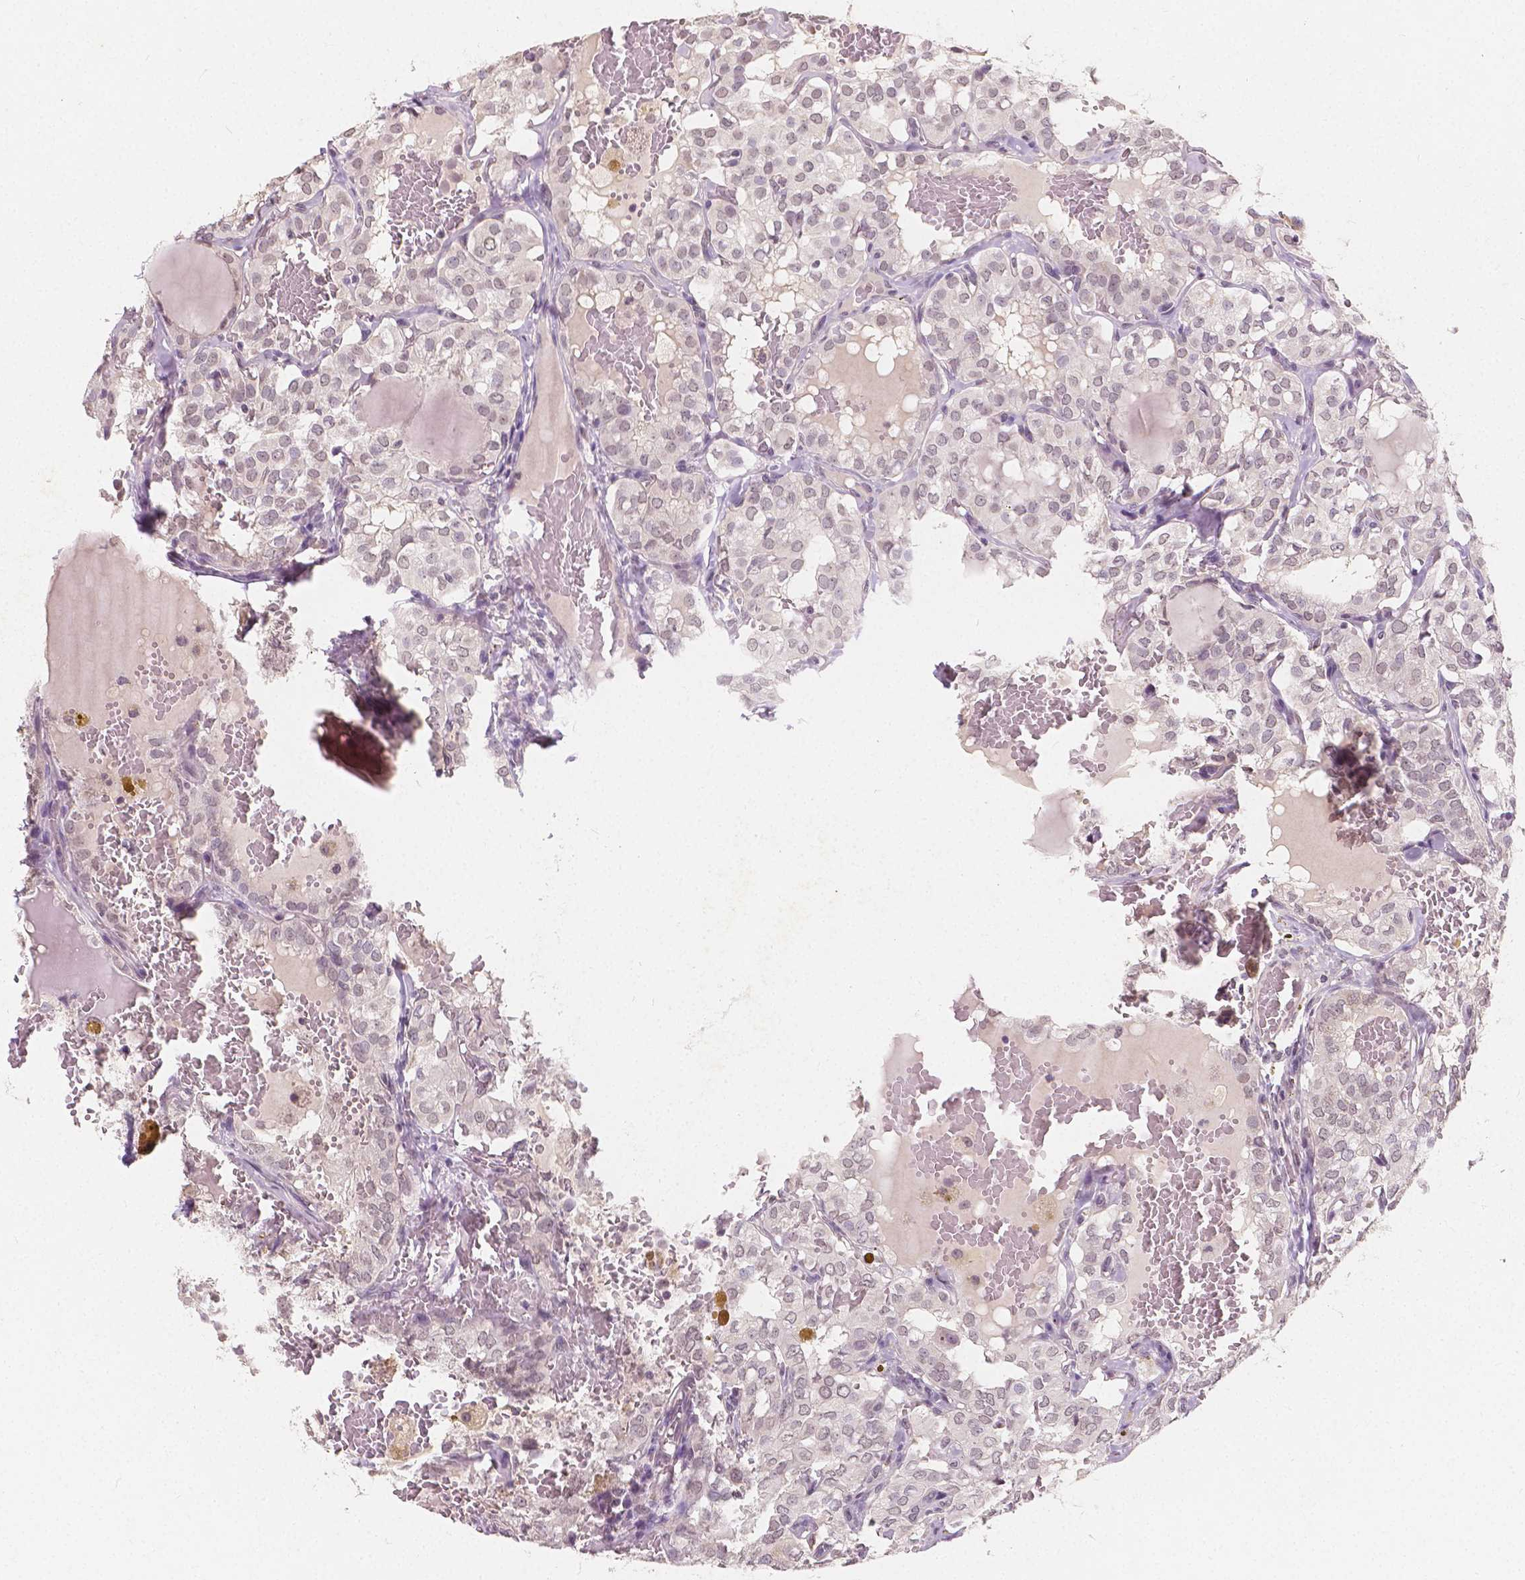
{"staining": {"intensity": "negative", "quantity": "none", "location": "none"}, "tissue": "thyroid cancer", "cell_type": "Tumor cells", "image_type": "cancer", "snomed": [{"axis": "morphology", "description": "Papillary adenocarcinoma, NOS"}, {"axis": "topography", "description": "Thyroid gland"}], "caption": "High magnification brightfield microscopy of thyroid cancer (papillary adenocarcinoma) stained with DAB (3,3'-diaminobenzidine) (brown) and counterstained with hematoxylin (blue): tumor cells show no significant positivity.", "gene": "NOLC1", "patient": {"sex": "male", "age": 20}}